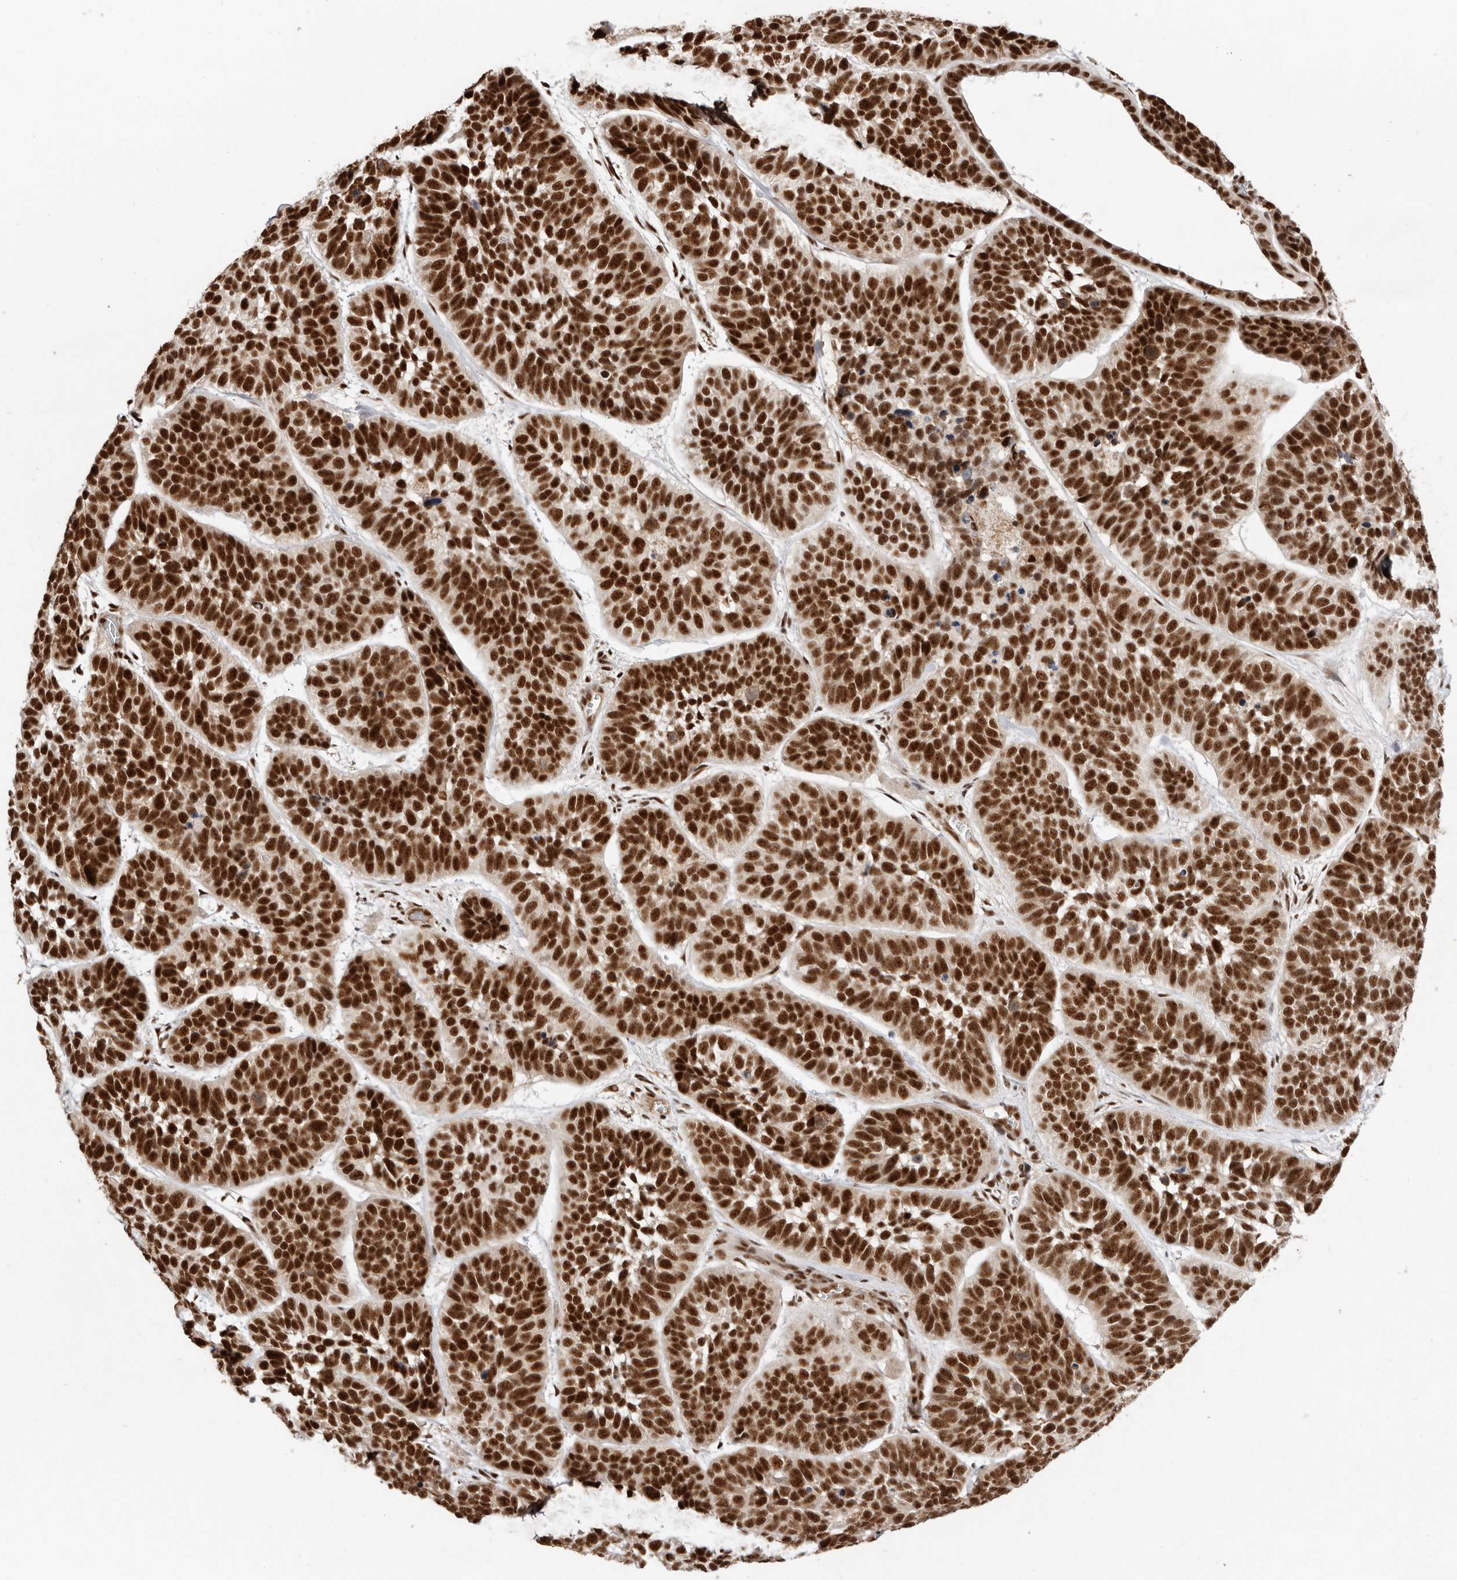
{"staining": {"intensity": "strong", "quantity": ">75%", "location": "nuclear"}, "tissue": "skin cancer", "cell_type": "Tumor cells", "image_type": "cancer", "snomed": [{"axis": "morphology", "description": "Basal cell carcinoma"}, {"axis": "topography", "description": "Skin"}], "caption": "This image shows basal cell carcinoma (skin) stained with immunohistochemistry to label a protein in brown. The nuclear of tumor cells show strong positivity for the protein. Nuclei are counter-stained blue.", "gene": "CHTOP", "patient": {"sex": "male", "age": 62}}